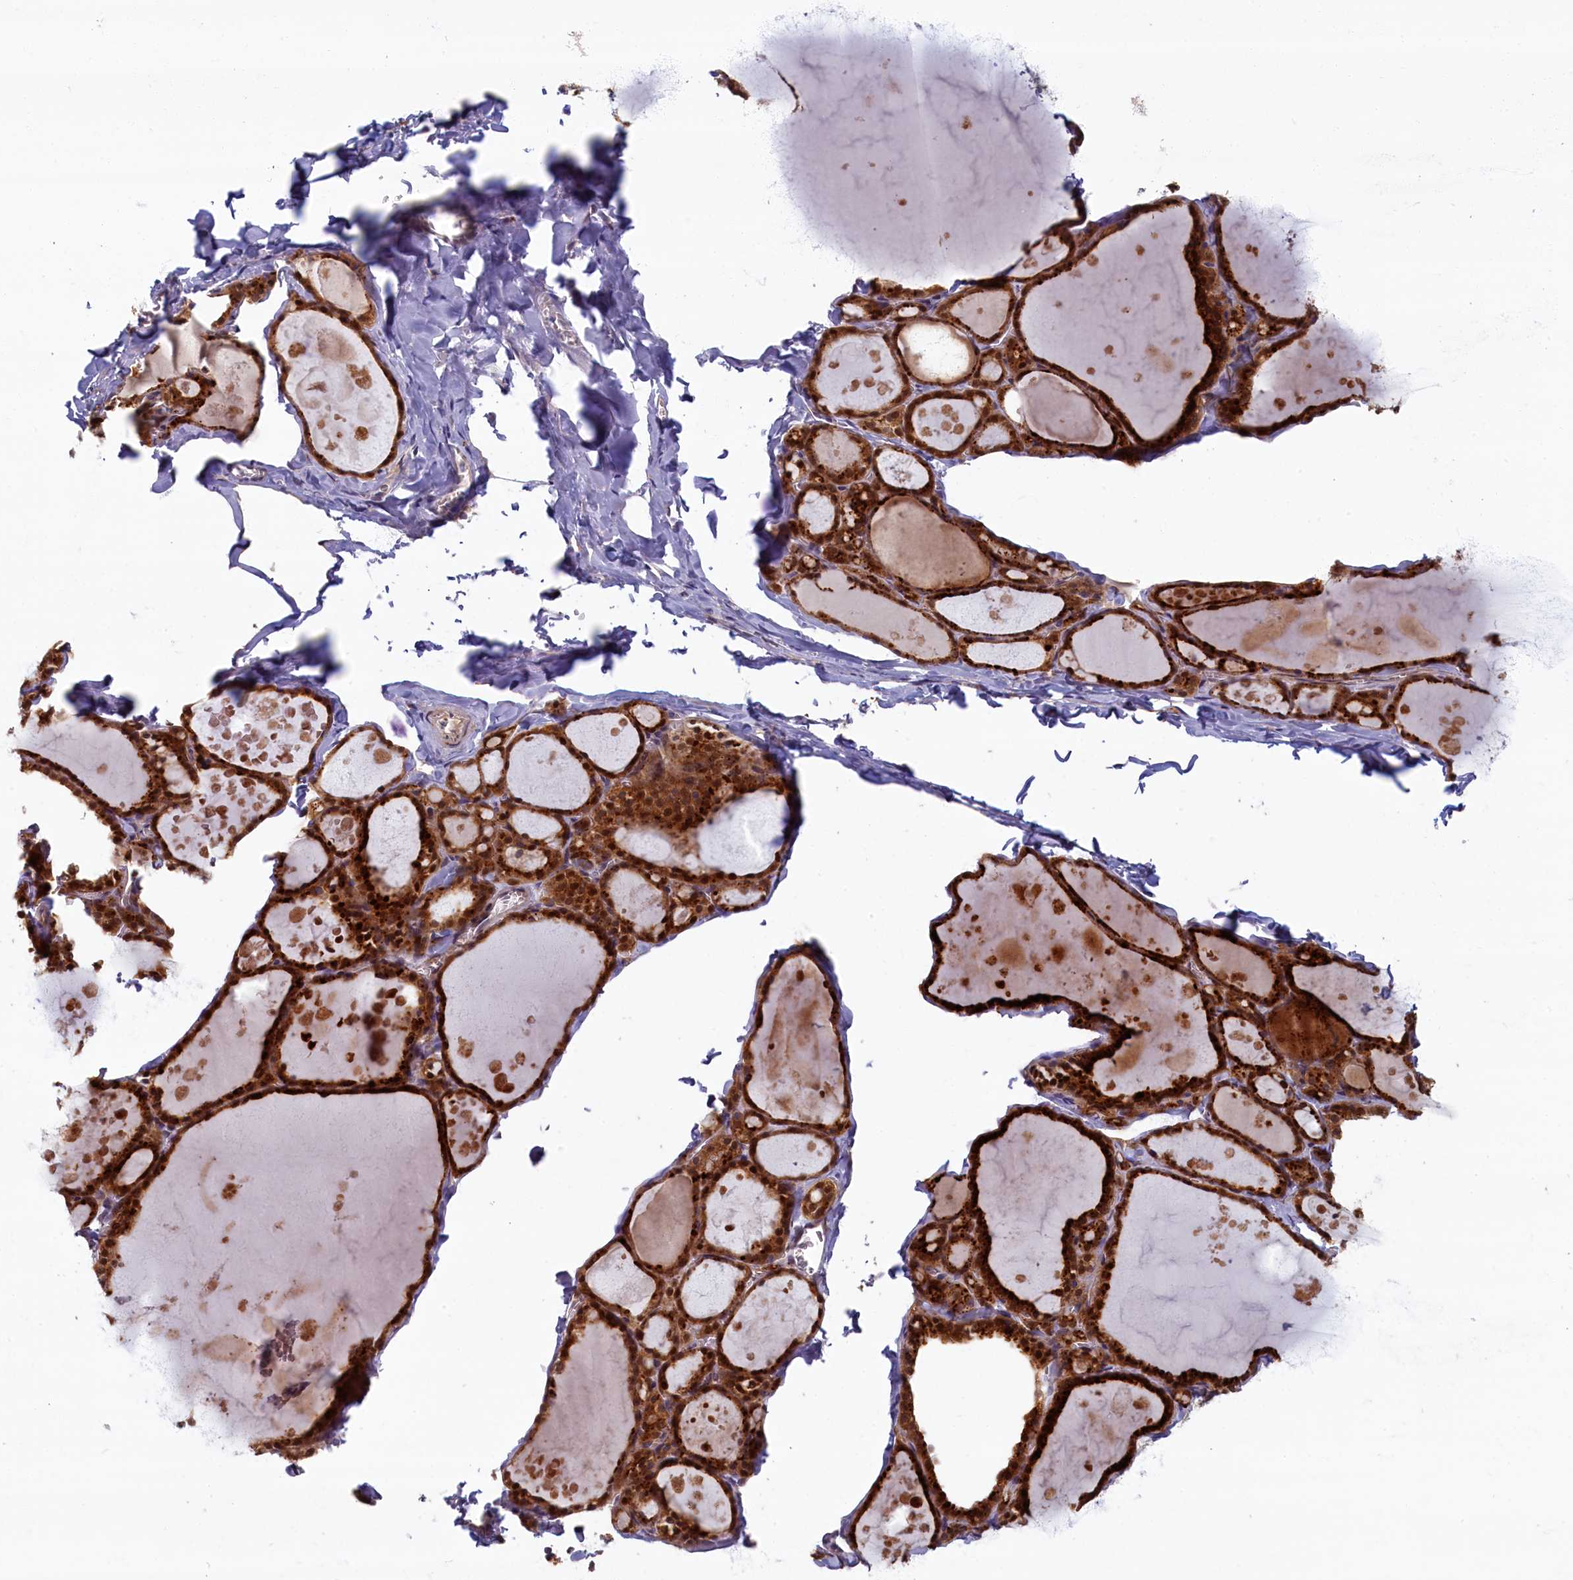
{"staining": {"intensity": "strong", "quantity": ">75%", "location": "cytoplasmic/membranous,nuclear"}, "tissue": "thyroid gland", "cell_type": "Glandular cells", "image_type": "normal", "snomed": [{"axis": "morphology", "description": "Normal tissue, NOS"}, {"axis": "topography", "description": "Thyroid gland"}], "caption": "Thyroid gland stained with DAB immunohistochemistry exhibits high levels of strong cytoplasmic/membranous,nuclear positivity in approximately >75% of glandular cells. The staining is performed using DAB (3,3'-diaminobenzidine) brown chromogen to label protein expression. The nuclei are counter-stained blue using hematoxylin.", "gene": "FCSK", "patient": {"sex": "male", "age": 56}}